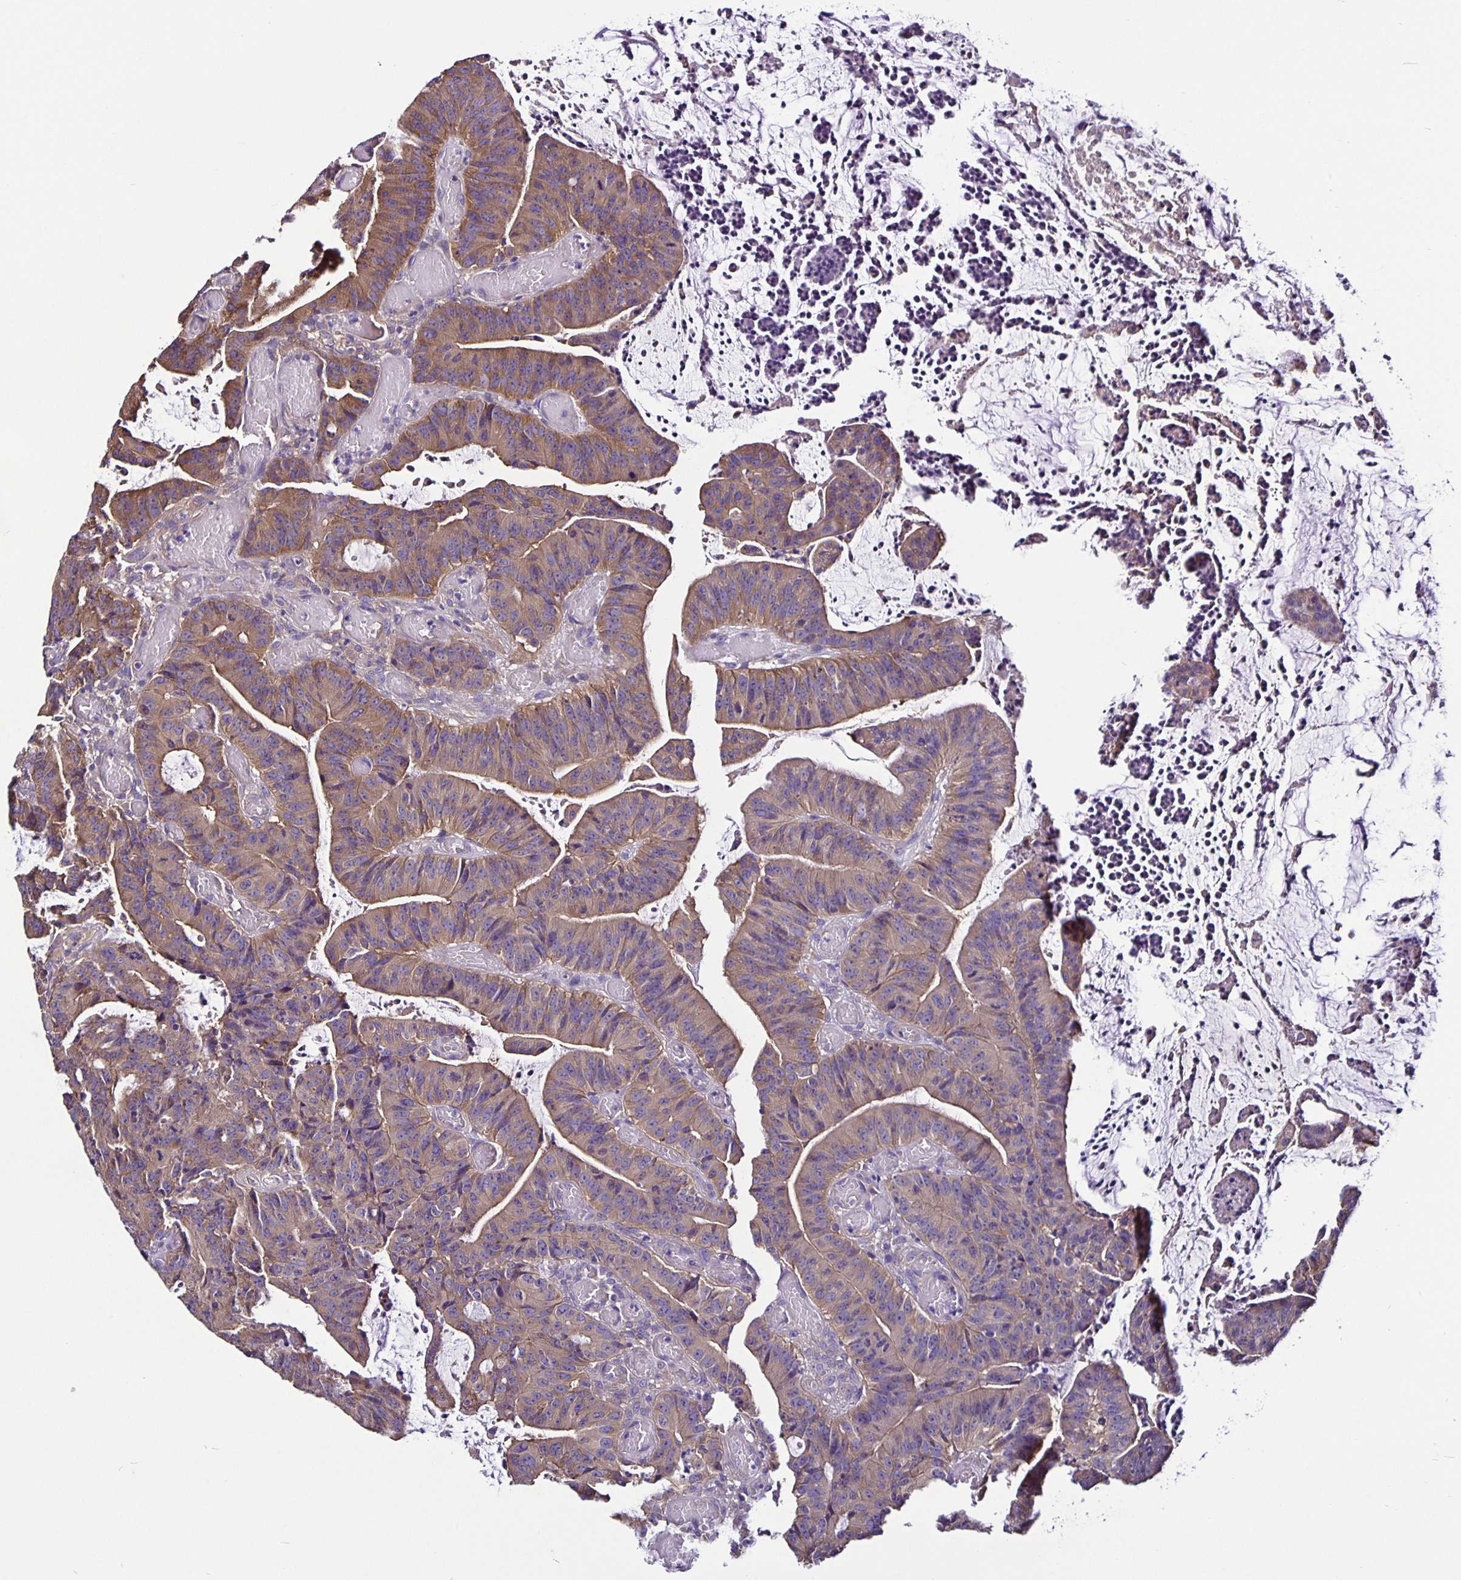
{"staining": {"intensity": "moderate", "quantity": ">75%", "location": "cytoplasmic/membranous"}, "tissue": "colorectal cancer", "cell_type": "Tumor cells", "image_type": "cancer", "snomed": [{"axis": "morphology", "description": "Adenocarcinoma, NOS"}, {"axis": "topography", "description": "Colon"}], "caption": "This is a micrograph of immunohistochemistry staining of adenocarcinoma (colorectal), which shows moderate expression in the cytoplasmic/membranous of tumor cells.", "gene": "SNX5", "patient": {"sex": "female", "age": 78}}